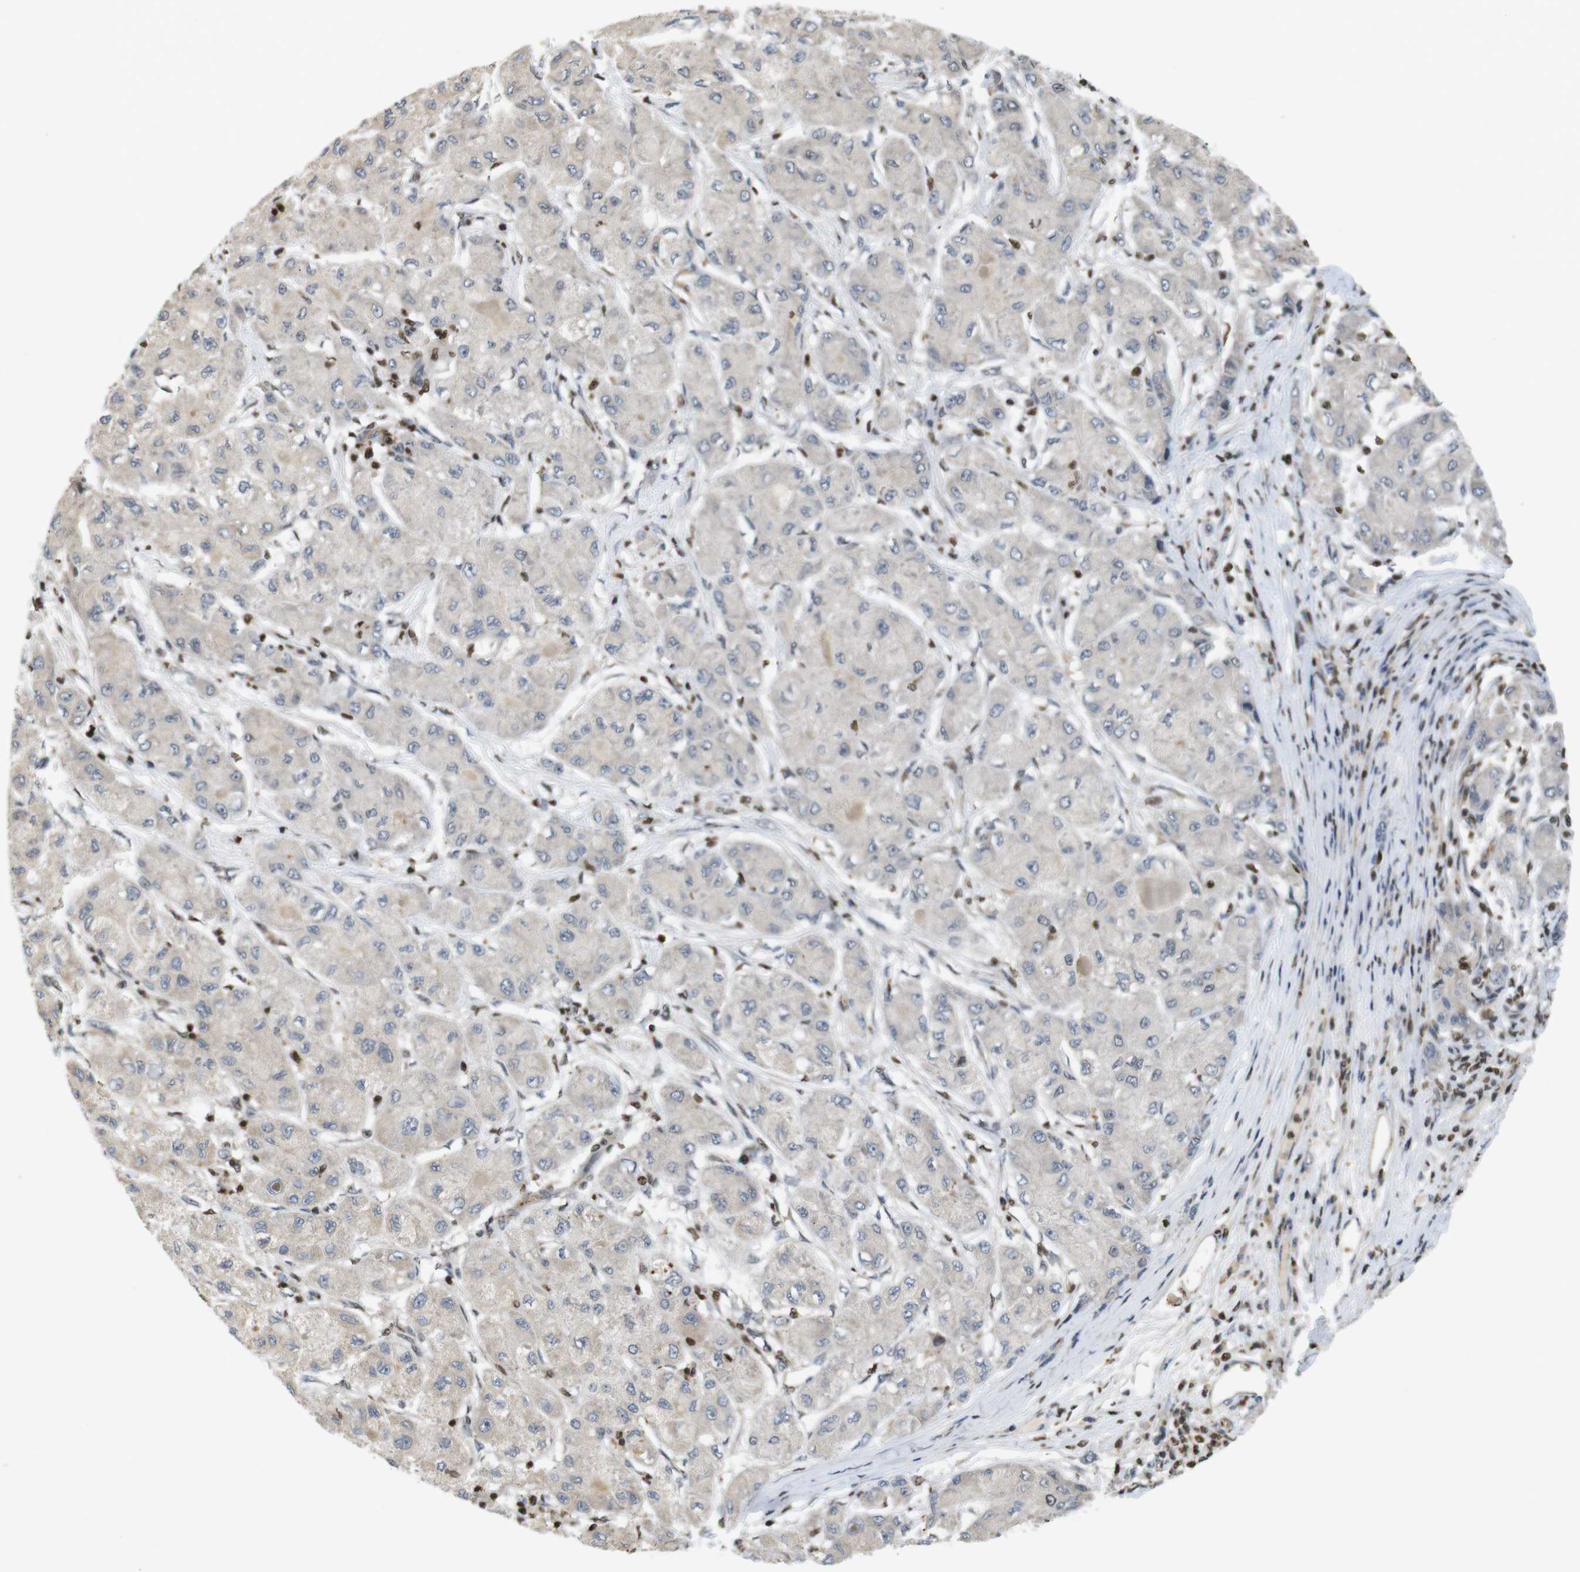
{"staining": {"intensity": "weak", "quantity": "25%-75%", "location": "cytoplasmic/membranous"}, "tissue": "liver cancer", "cell_type": "Tumor cells", "image_type": "cancer", "snomed": [{"axis": "morphology", "description": "Carcinoma, Hepatocellular, NOS"}, {"axis": "topography", "description": "Liver"}], "caption": "DAB immunohistochemical staining of human liver cancer demonstrates weak cytoplasmic/membranous protein positivity in approximately 25%-75% of tumor cells. (brown staining indicates protein expression, while blue staining denotes nuclei).", "gene": "MBD1", "patient": {"sex": "male", "age": 80}}